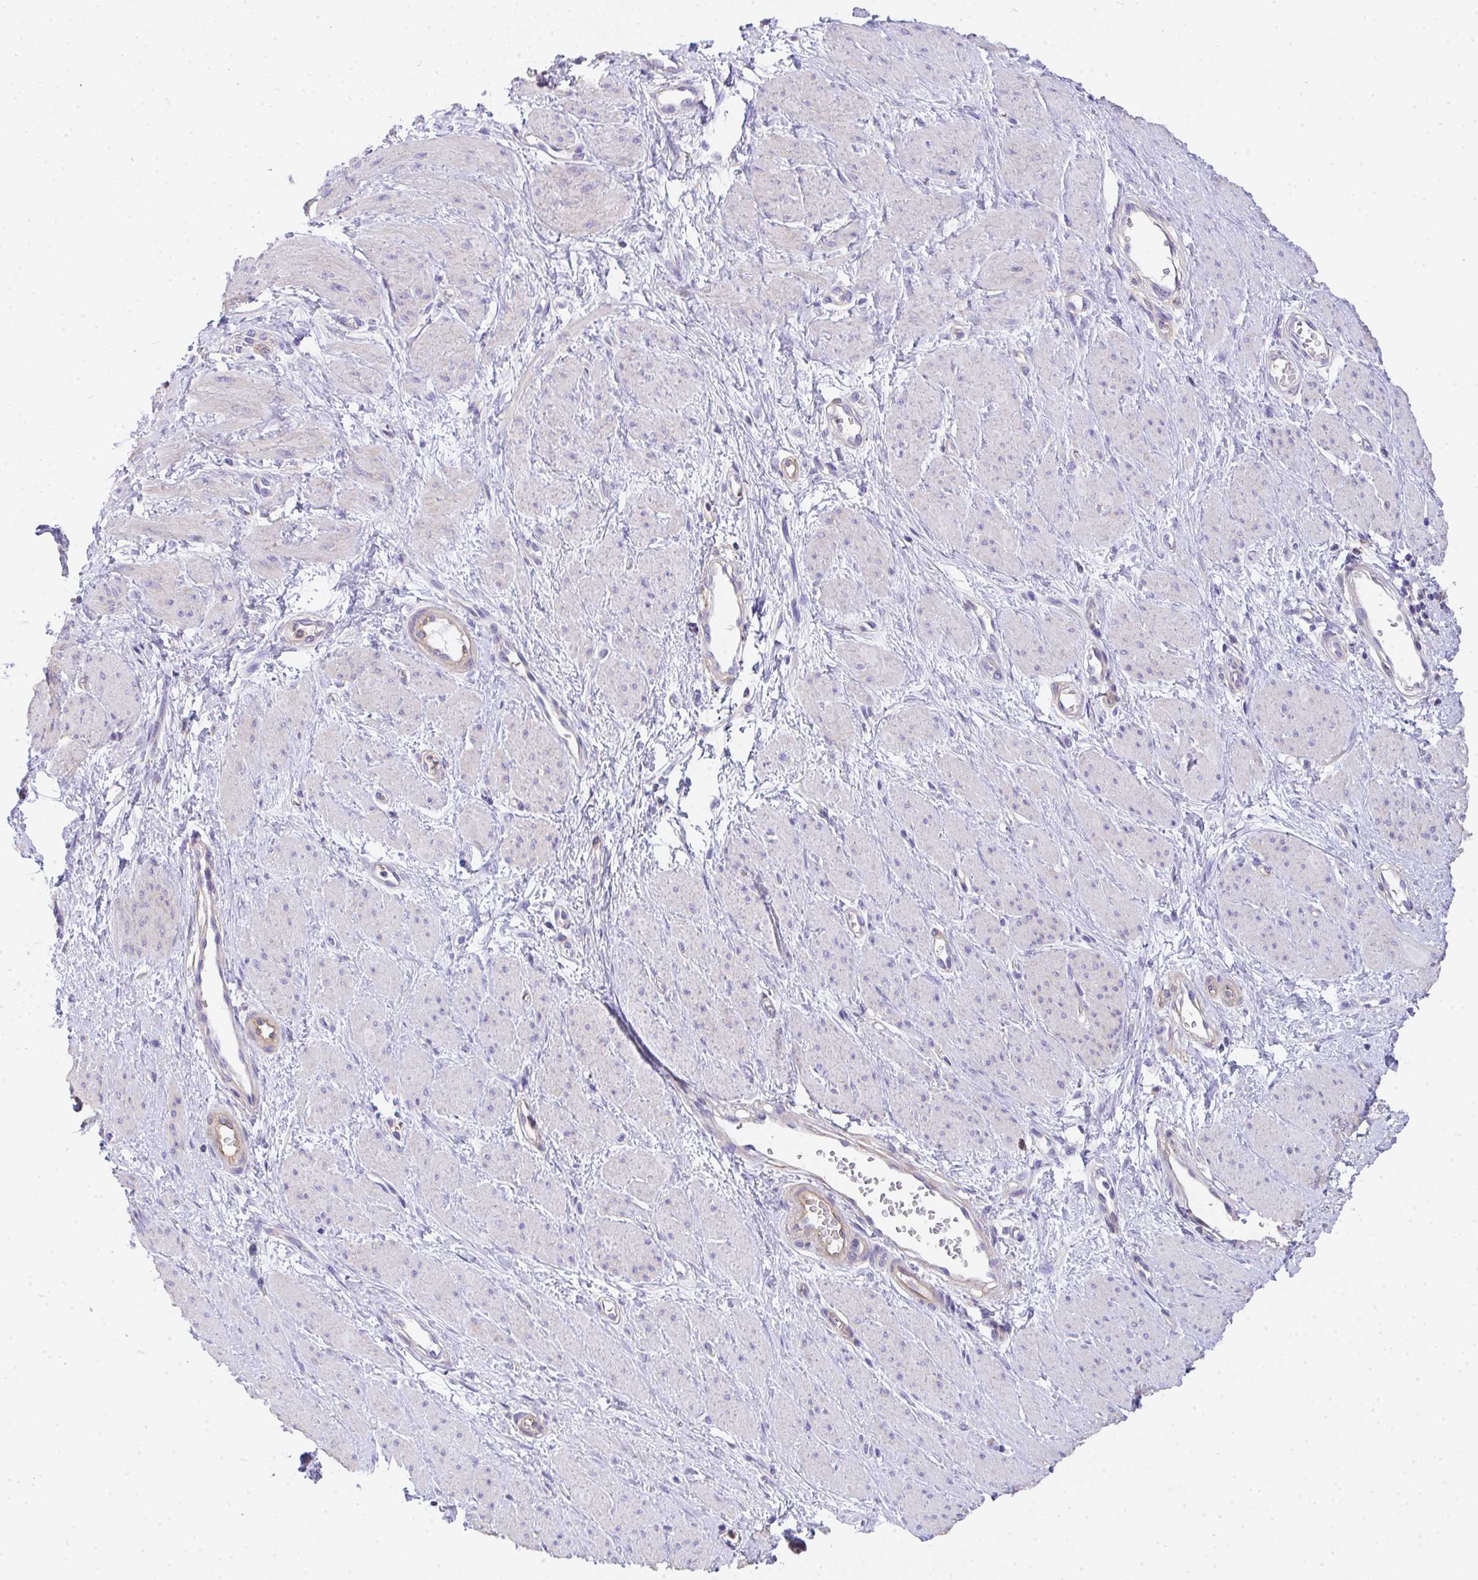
{"staining": {"intensity": "negative", "quantity": "none", "location": "none"}, "tissue": "smooth muscle", "cell_type": "Smooth muscle cells", "image_type": "normal", "snomed": [{"axis": "morphology", "description": "Normal tissue, NOS"}, {"axis": "topography", "description": "Smooth muscle"}, {"axis": "topography", "description": "Uterus"}], "caption": "IHC micrograph of normal smooth muscle: human smooth muscle stained with DAB reveals no significant protein staining in smooth muscle cells. (Stains: DAB (3,3'-diaminobenzidine) immunohistochemistry with hematoxylin counter stain, Microscopy: brightfield microscopy at high magnification).", "gene": "TNFAIP8", "patient": {"sex": "female", "age": 39}}